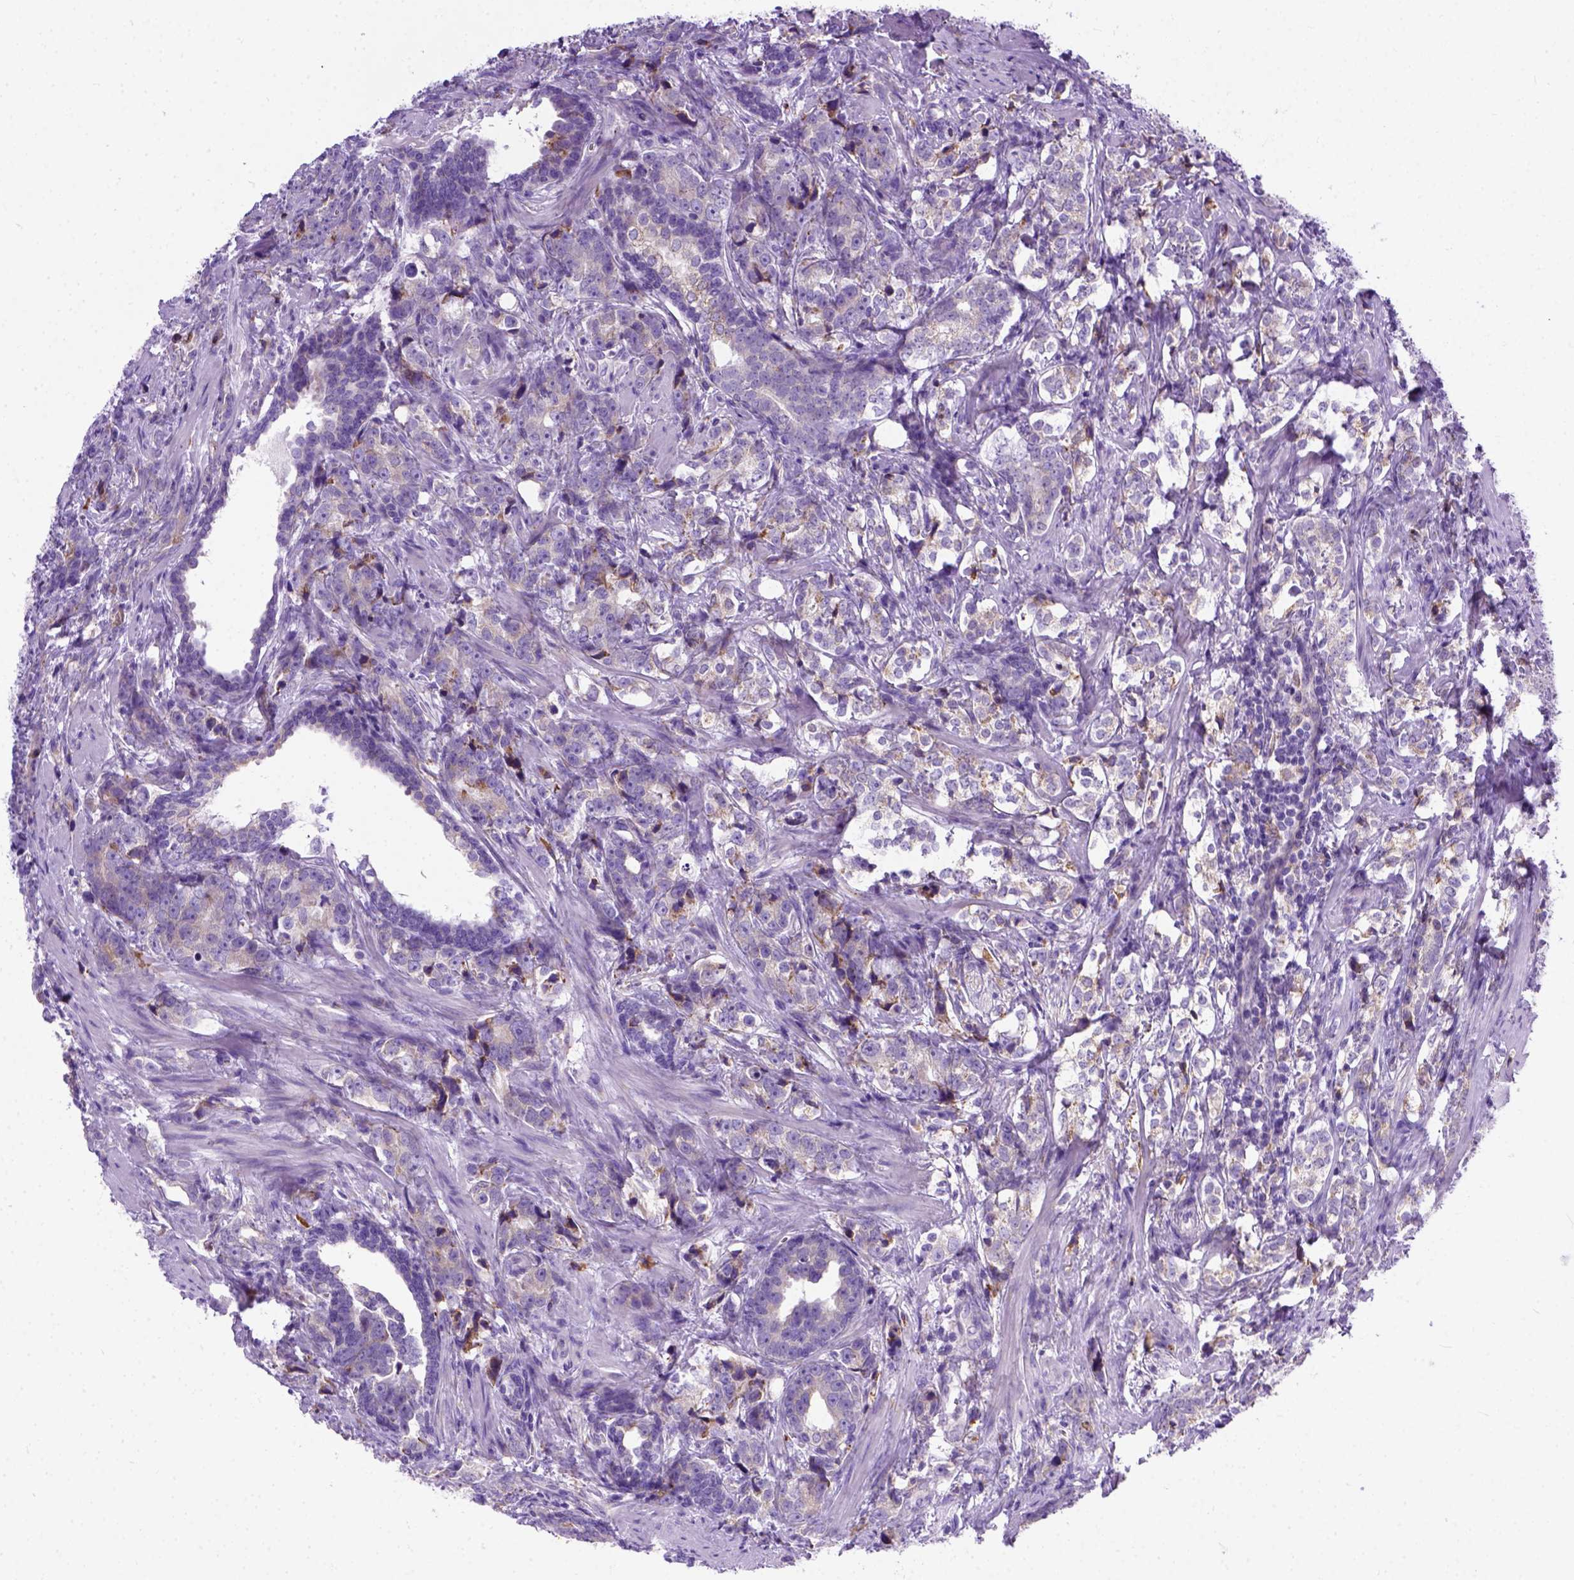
{"staining": {"intensity": "weak", "quantity": "25%-75%", "location": "cytoplasmic/membranous"}, "tissue": "prostate cancer", "cell_type": "Tumor cells", "image_type": "cancer", "snomed": [{"axis": "morphology", "description": "Adenocarcinoma, NOS"}, {"axis": "topography", "description": "Prostate and seminal vesicle, NOS"}], "caption": "The photomicrograph demonstrates immunohistochemical staining of prostate cancer (adenocarcinoma). There is weak cytoplasmic/membranous positivity is identified in about 25%-75% of tumor cells.", "gene": "PLK4", "patient": {"sex": "male", "age": 63}}